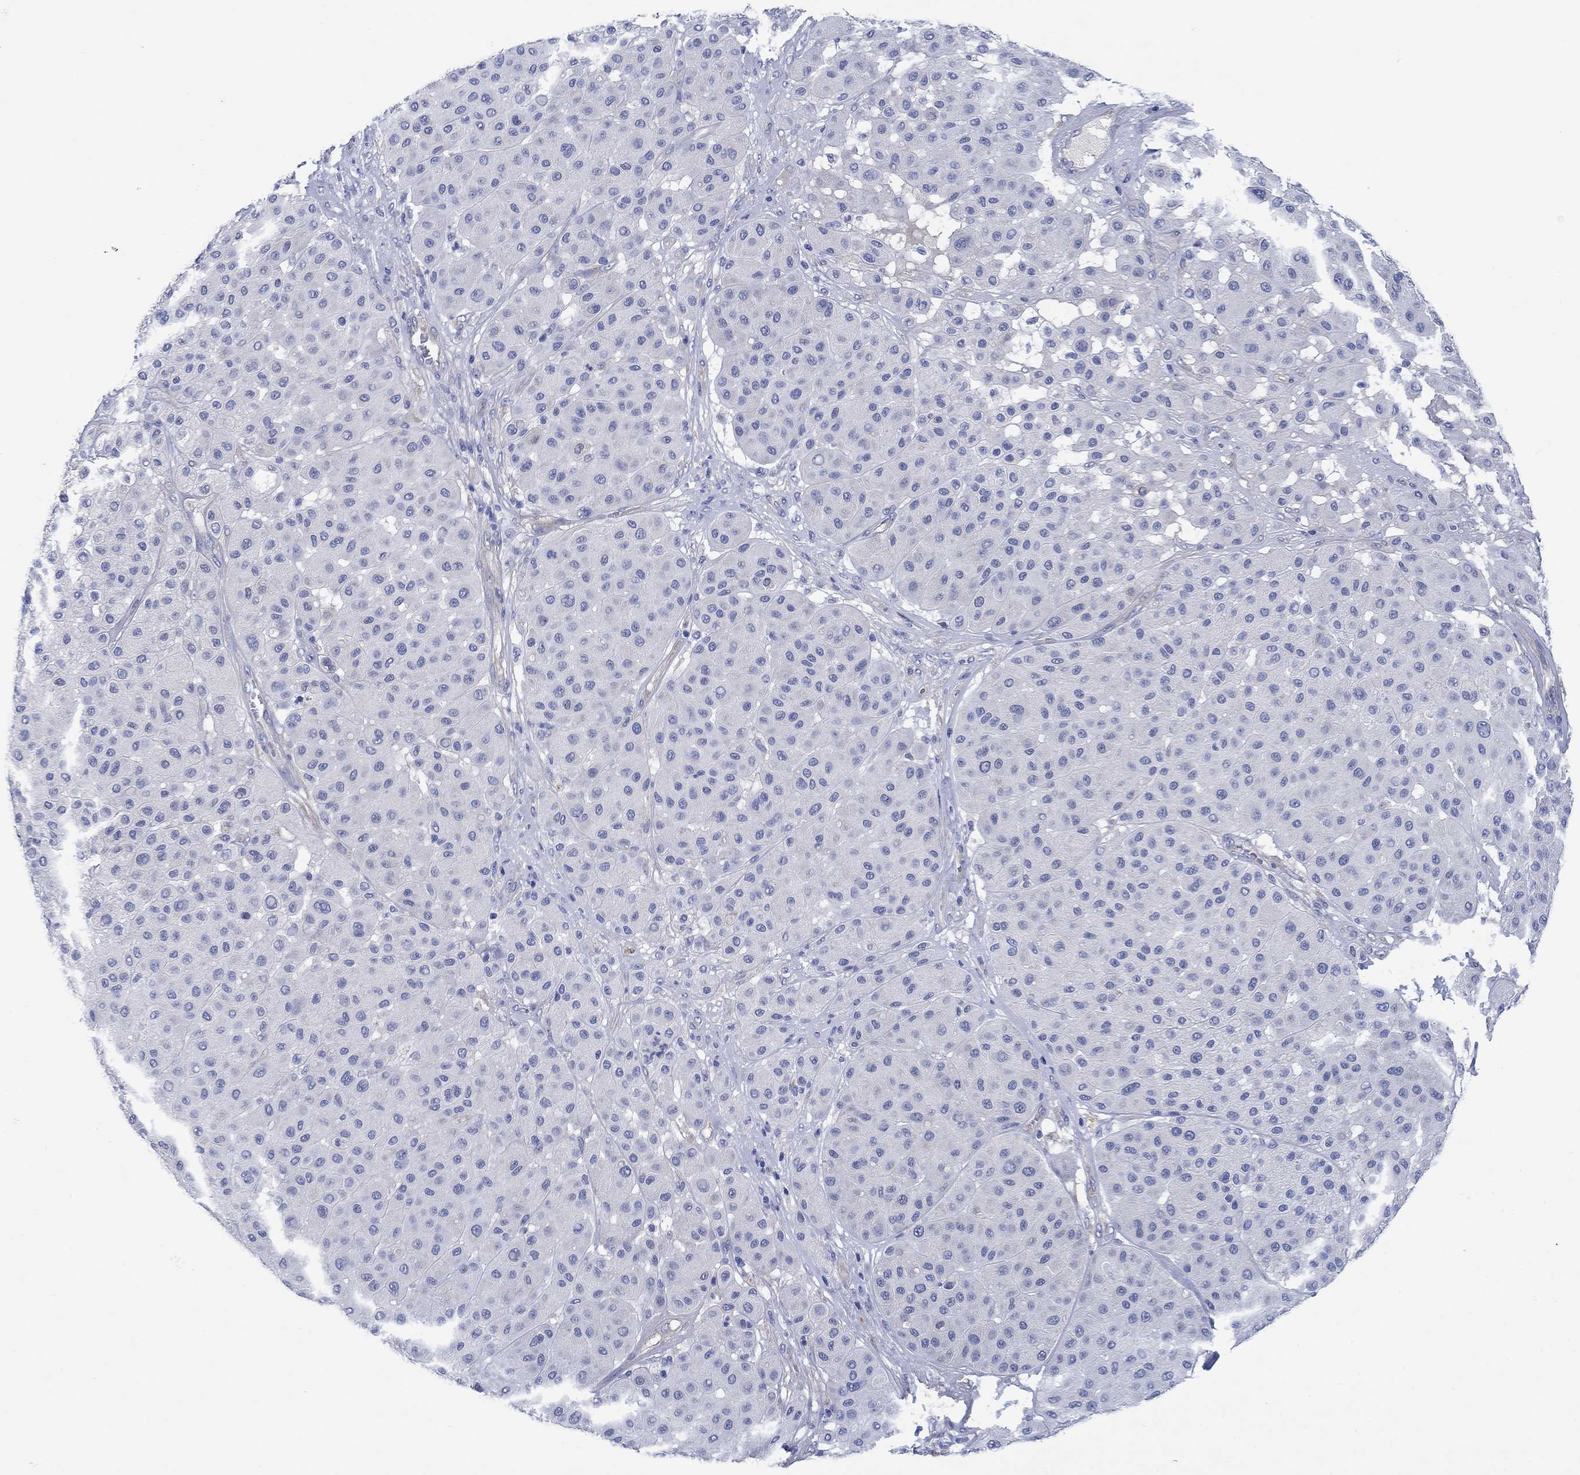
{"staining": {"intensity": "negative", "quantity": "none", "location": "none"}, "tissue": "melanoma", "cell_type": "Tumor cells", "image_type": "cancer", "snomed": [{"axis": "morphology", "description": "Malignant melanoma, Metastatic site"}, {"axis": "topography", "description": "Smooth muscle"}], "caption": "Photomicrograph shows no protein expression in tumor cells of melanoma tissue.", "gene": "TRIM16", "patient": {"sex": "male", "age": 41}}